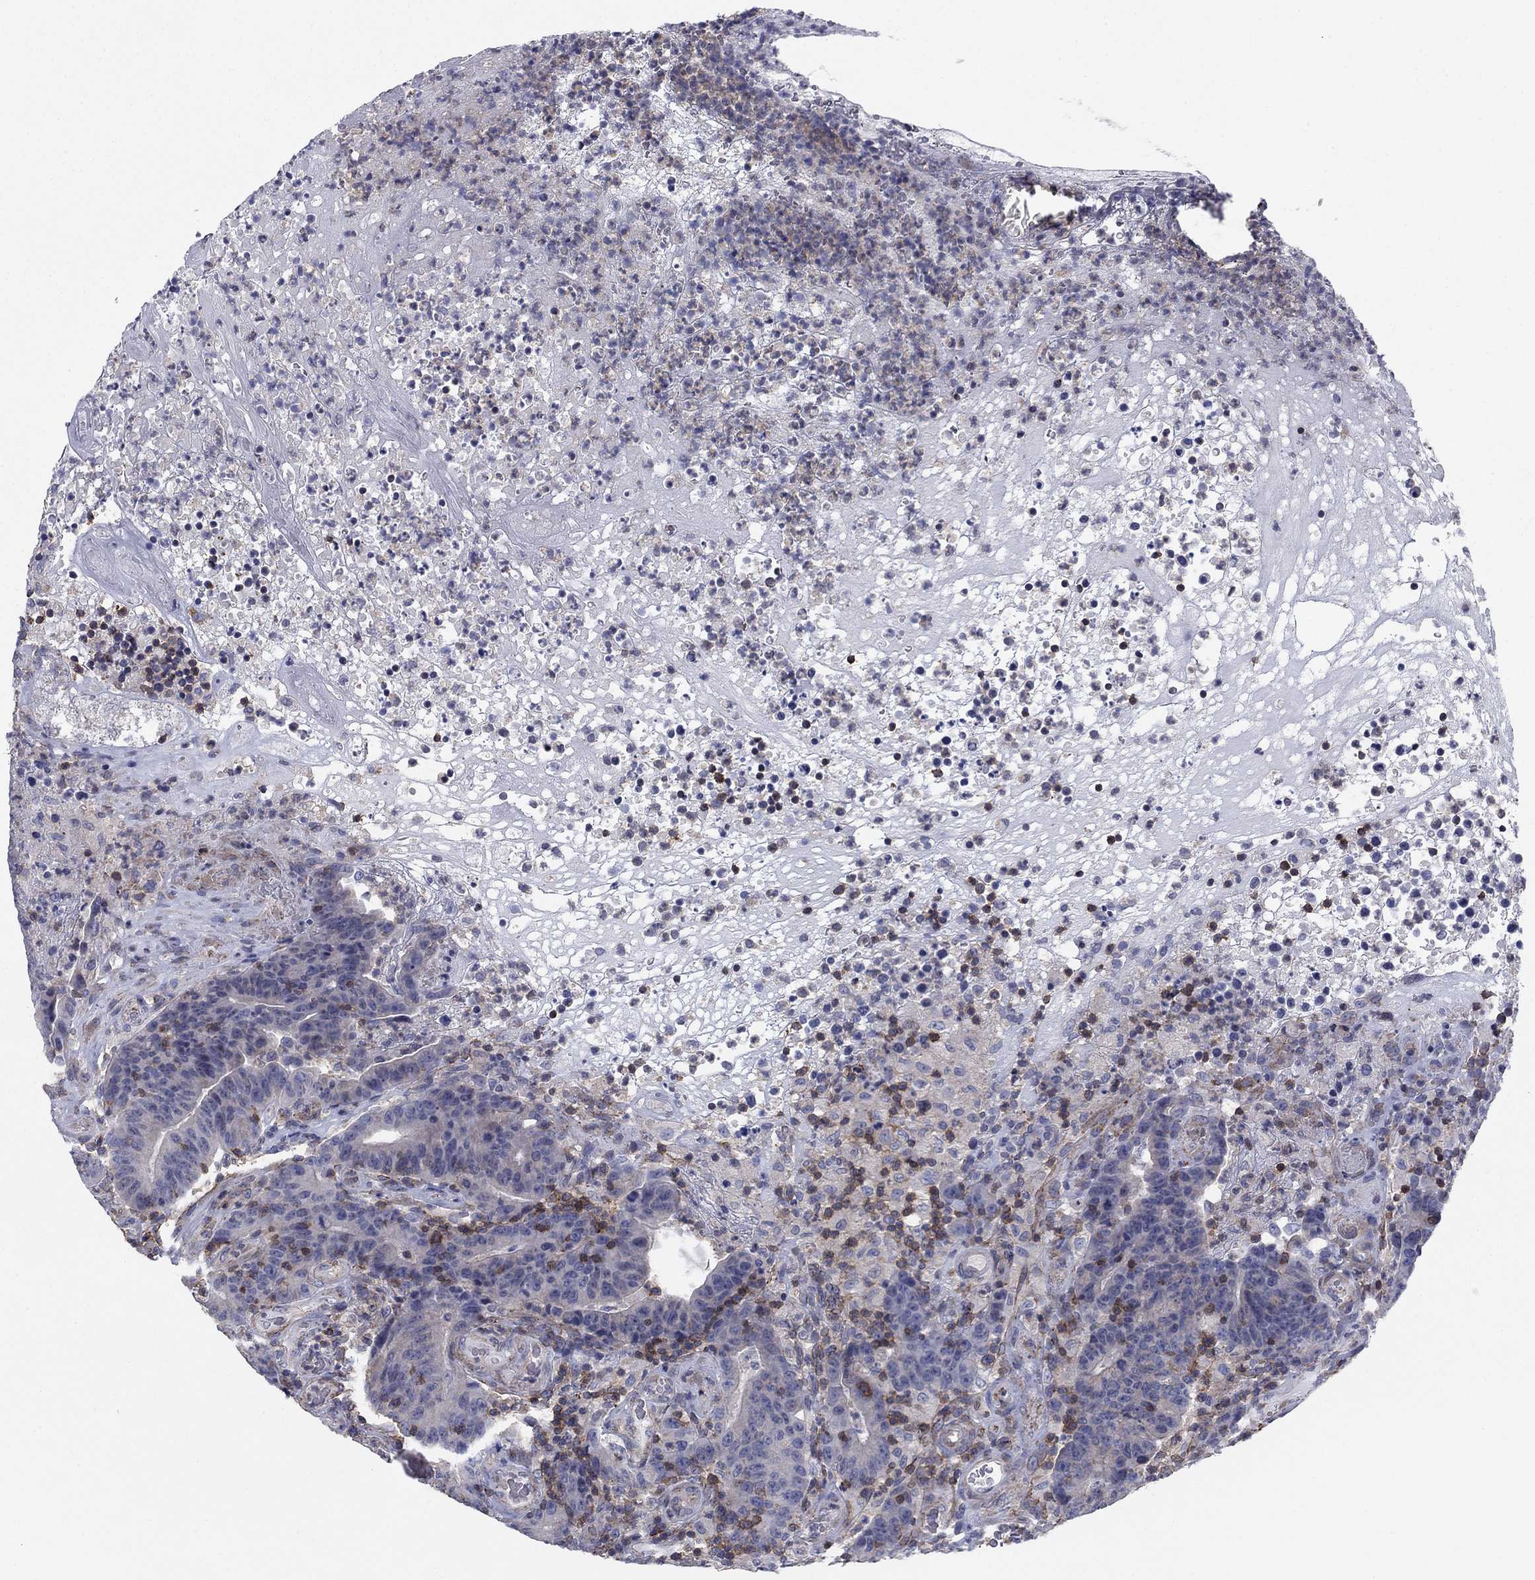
{"staining": {"intensity": "negative", "quantity": "none", "location": "none"}, "tissue": "colorectal cancer", "cell_type": "Tumor cells", "image_type": "cancer", "snomed": [{"axis": "morphology", "description": "Adenocarcinoma, NOS"}, {"axis": "topography", "description": "Colon"}], "caption": "Colorectal cancer was stained to show a protein in brown. There is no significant positivity in tumor cells. (Brightfield microscopy of DAB (3,3'-diaminobenzidine) IHC at high magnification).", "gene": "PSD4", "patient": {"sex": "female", "age": 75}}